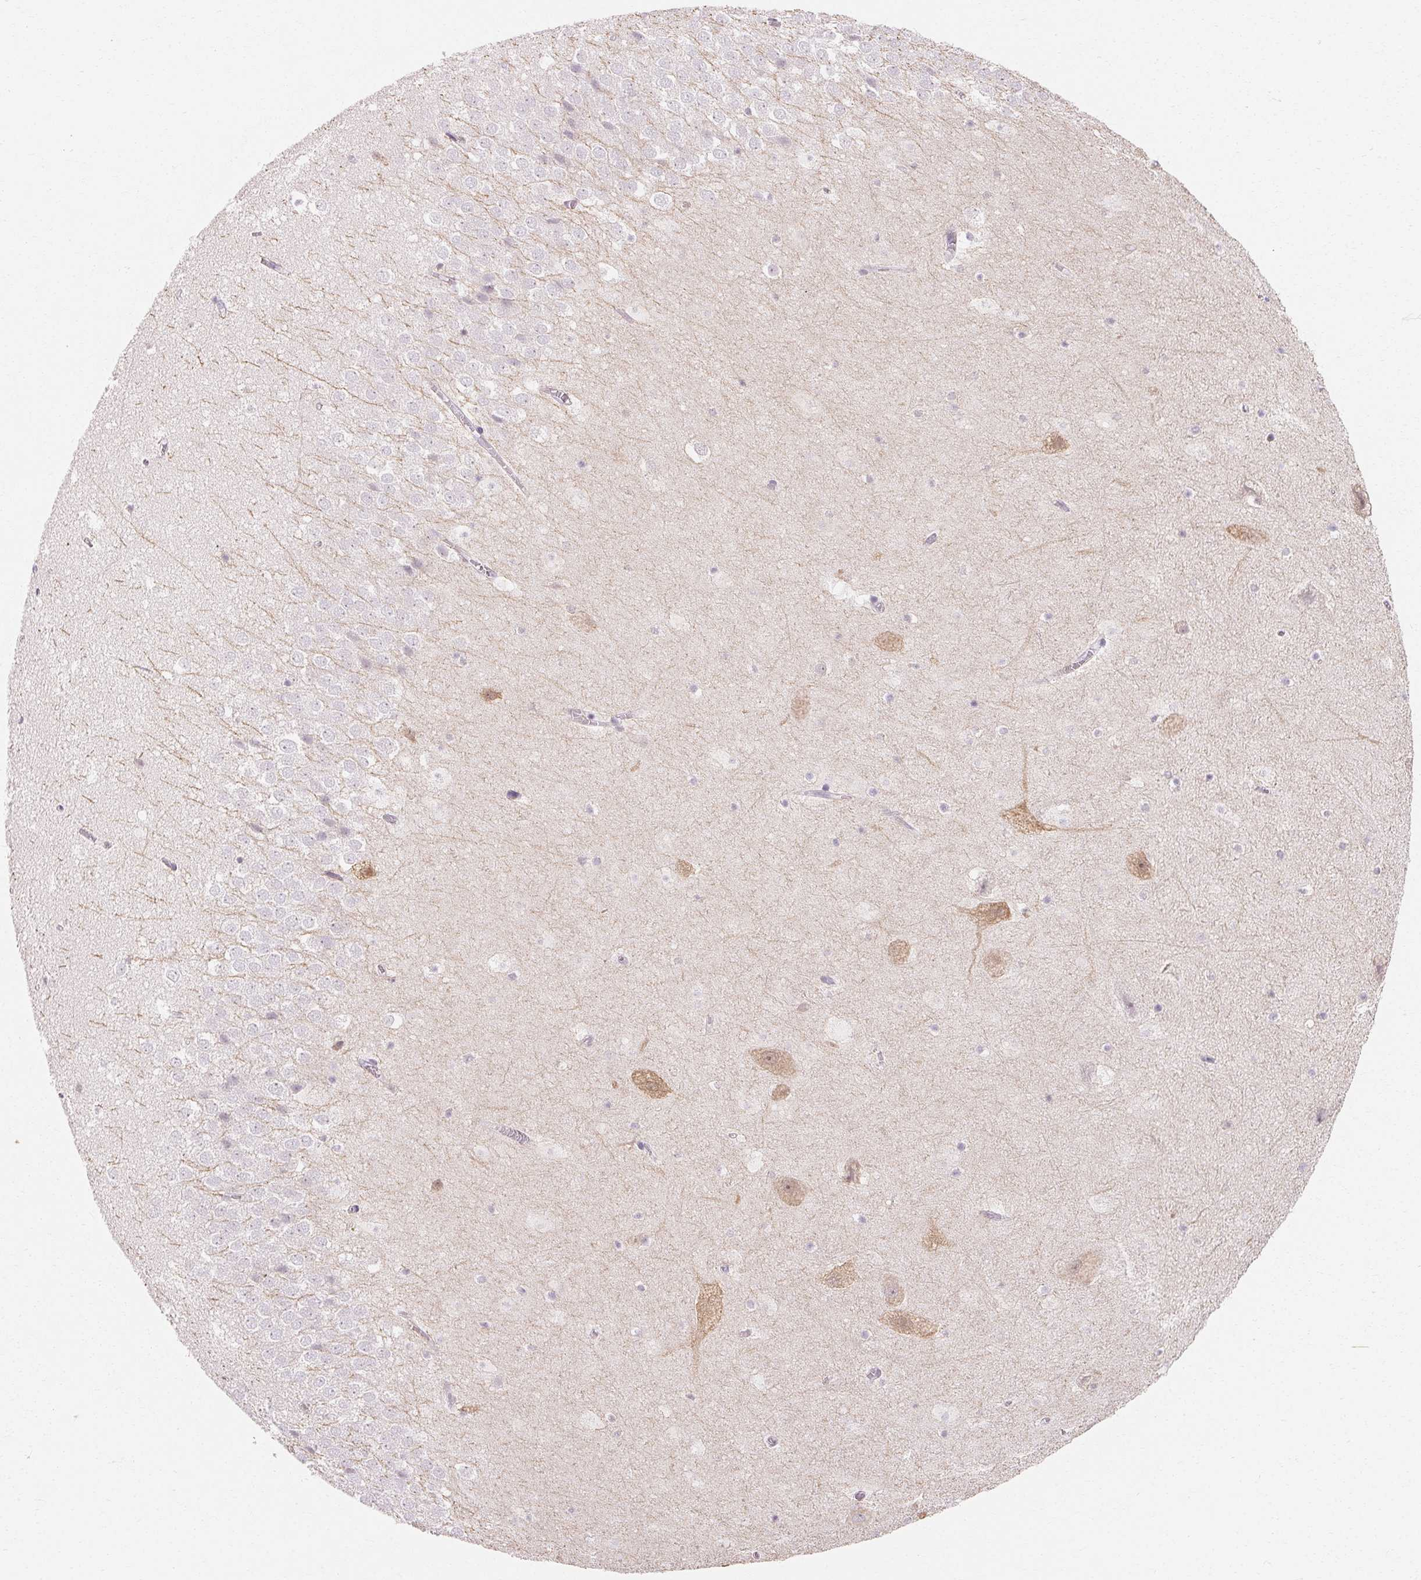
{"staining": {"intensity": "negative", "quantity": "none", "location": "none"}, "tissue": "hippocampus", "cell_type": "Glial cells", "image_type": "normal", "snomed": [{"axis": "morphology", "description": "Normal tissue, NOS"}, {"axis": "topography", "description": "Hippocampus"}], "caption": "This is an immunohistochemistry histopathology image of normal hippocampus. There is no expression in glial cells.", "gene": "MAP7D2", "patient": {"sex": "female", "age": 42}}